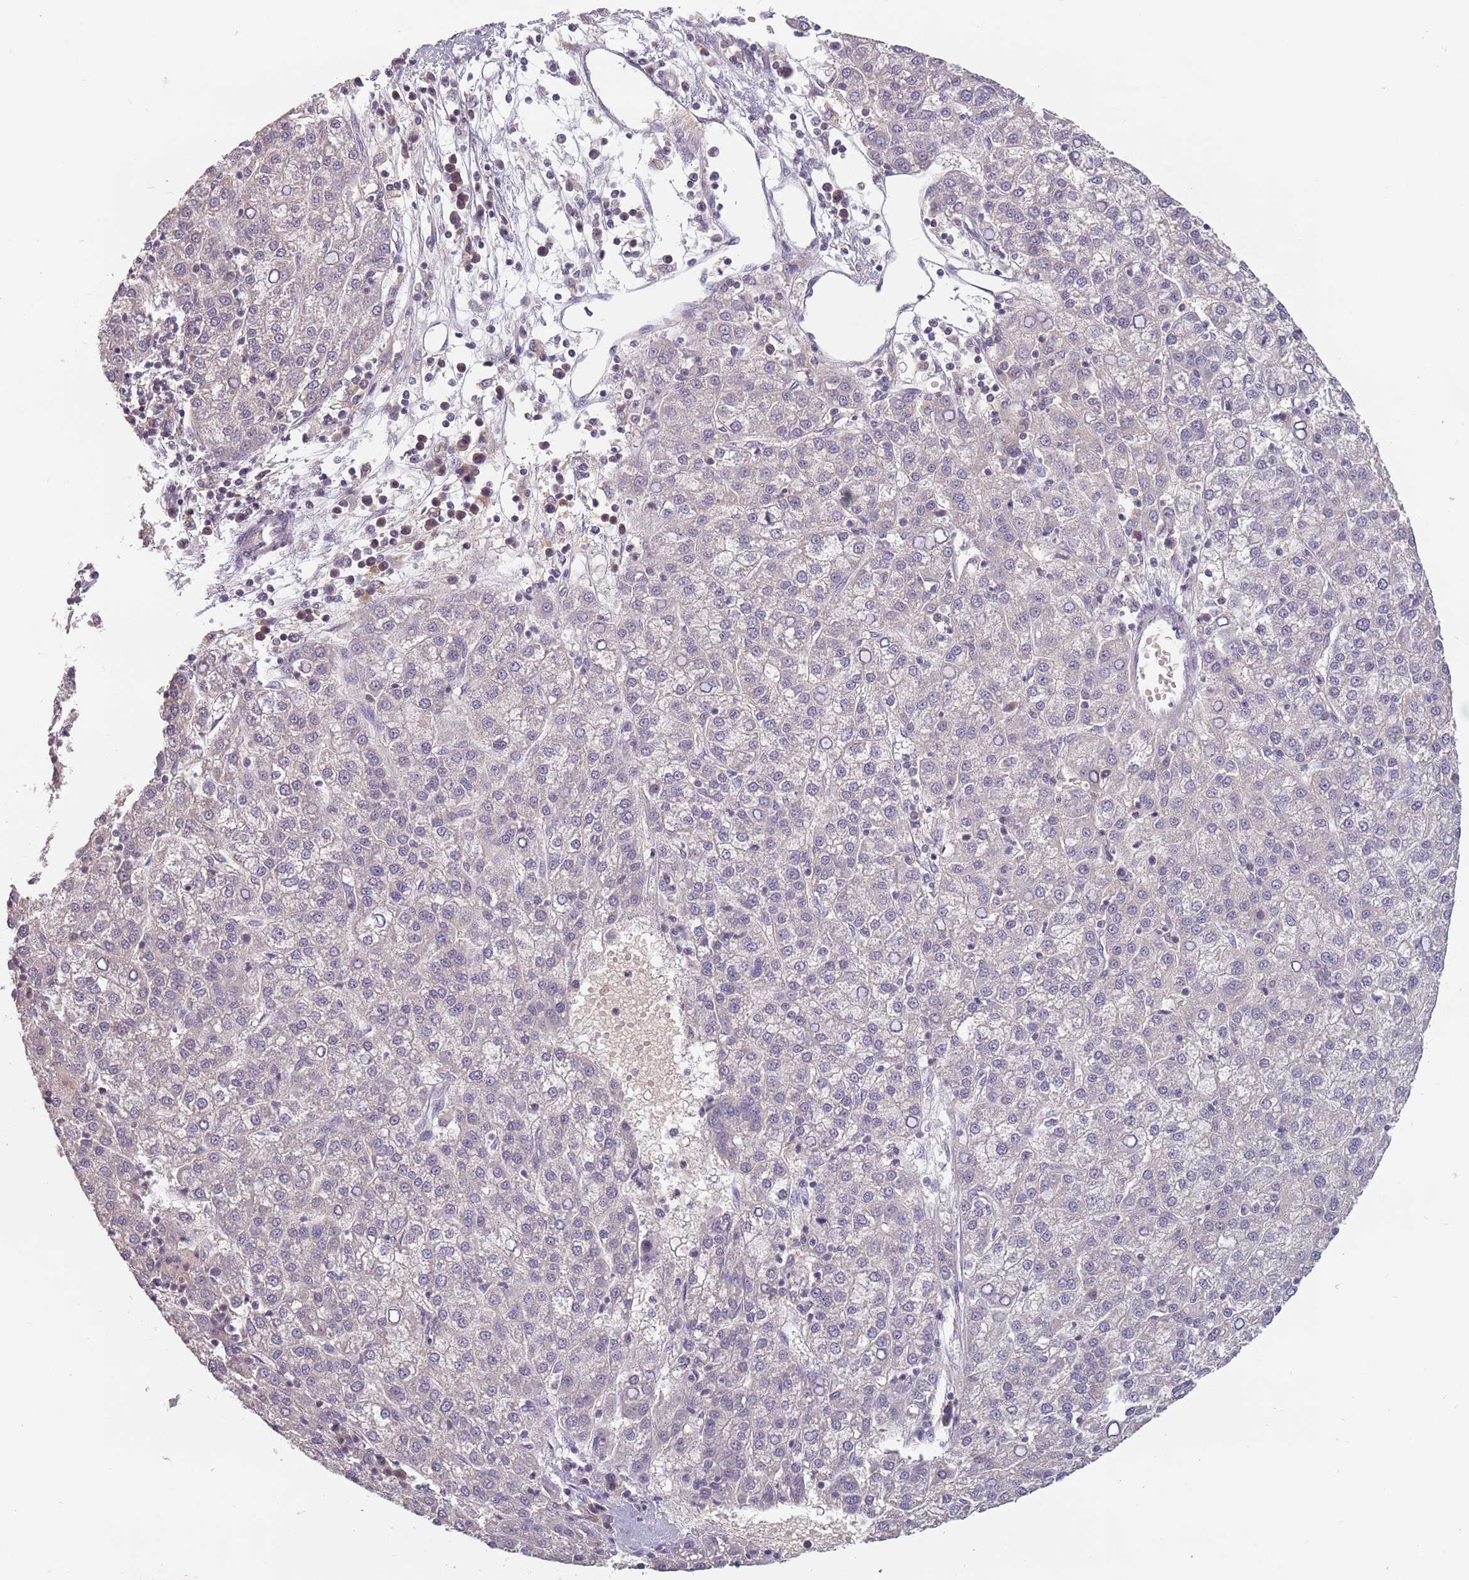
{"staining": {"intensity": "negative", "quantity": "none", "location": "none"}, "tissue": "liver cancer", "cell_type": "Tumor cells", "image_type": "cancer", "snomed": [{"axis": "morphology", "description": "Carcinoma, Hepatocellular, NOS"}, {"axis": "topography", "description": "Liver"}], "caption": "The IHC micrograph has no significant positivity in tumor cells of liver hepatocellular carcinoma tissue.", "gene": "ASB13", "patient": {"sex": "female", "age": 58}}